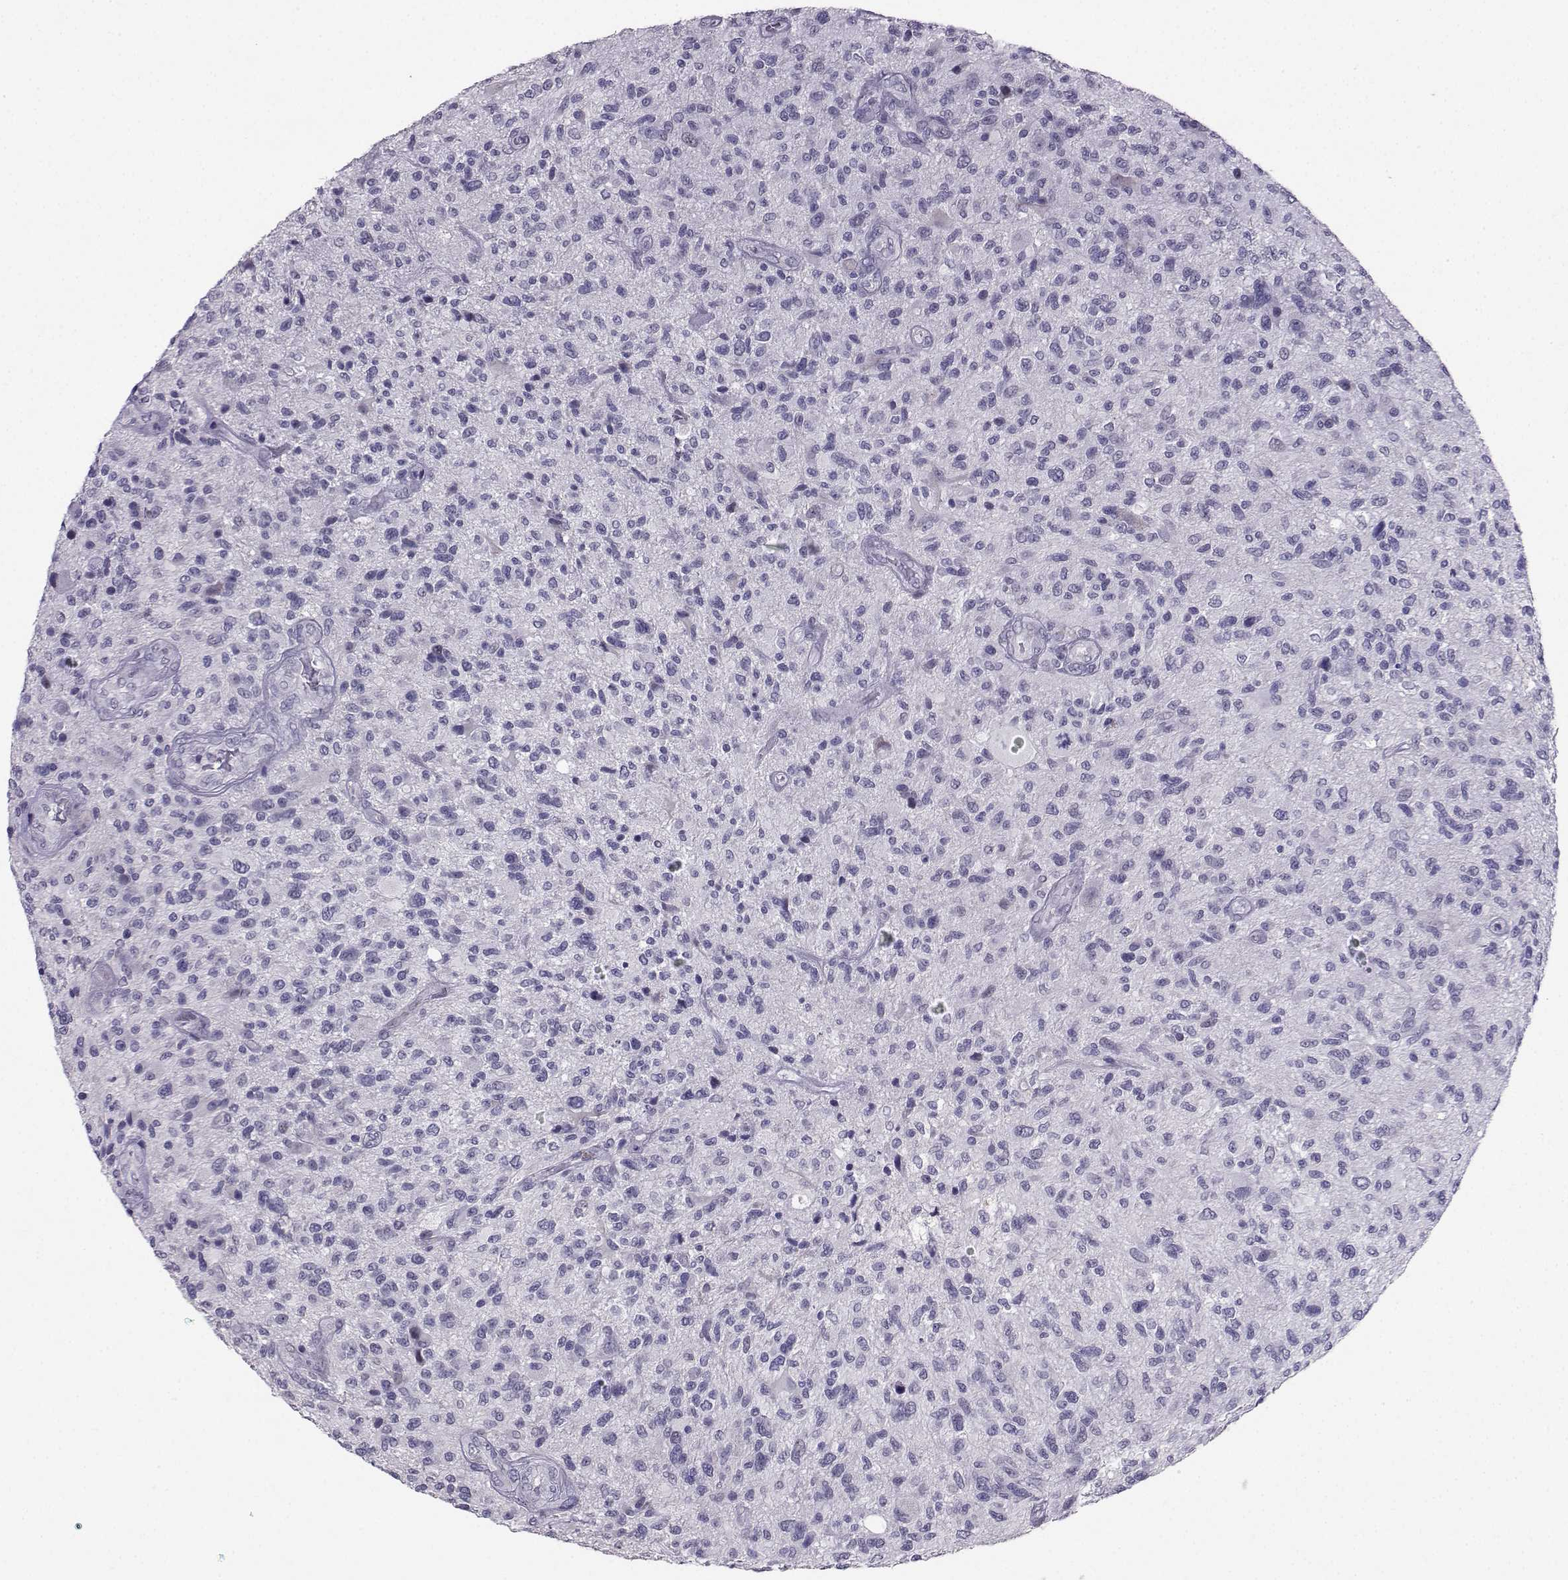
{"staining": {"intensity": "negative", "quantity": "none", "location": "none"}, "tissue": "glioma", "cell_type": "Tumor cells", "image_type": "cancer", "snomed": [{"axis": "morphology", "description": "Glioma, malignant, High grade"}, {"axis": "topography", "description": "Brain"}], "caption": "This is an immunohistochemistry (IHC) micrograph of human high-grade glioma (malignant). There is no expression in tumor cells.", "gene": "CARTPT", "patient": {"sex": "male", "age": 47}}